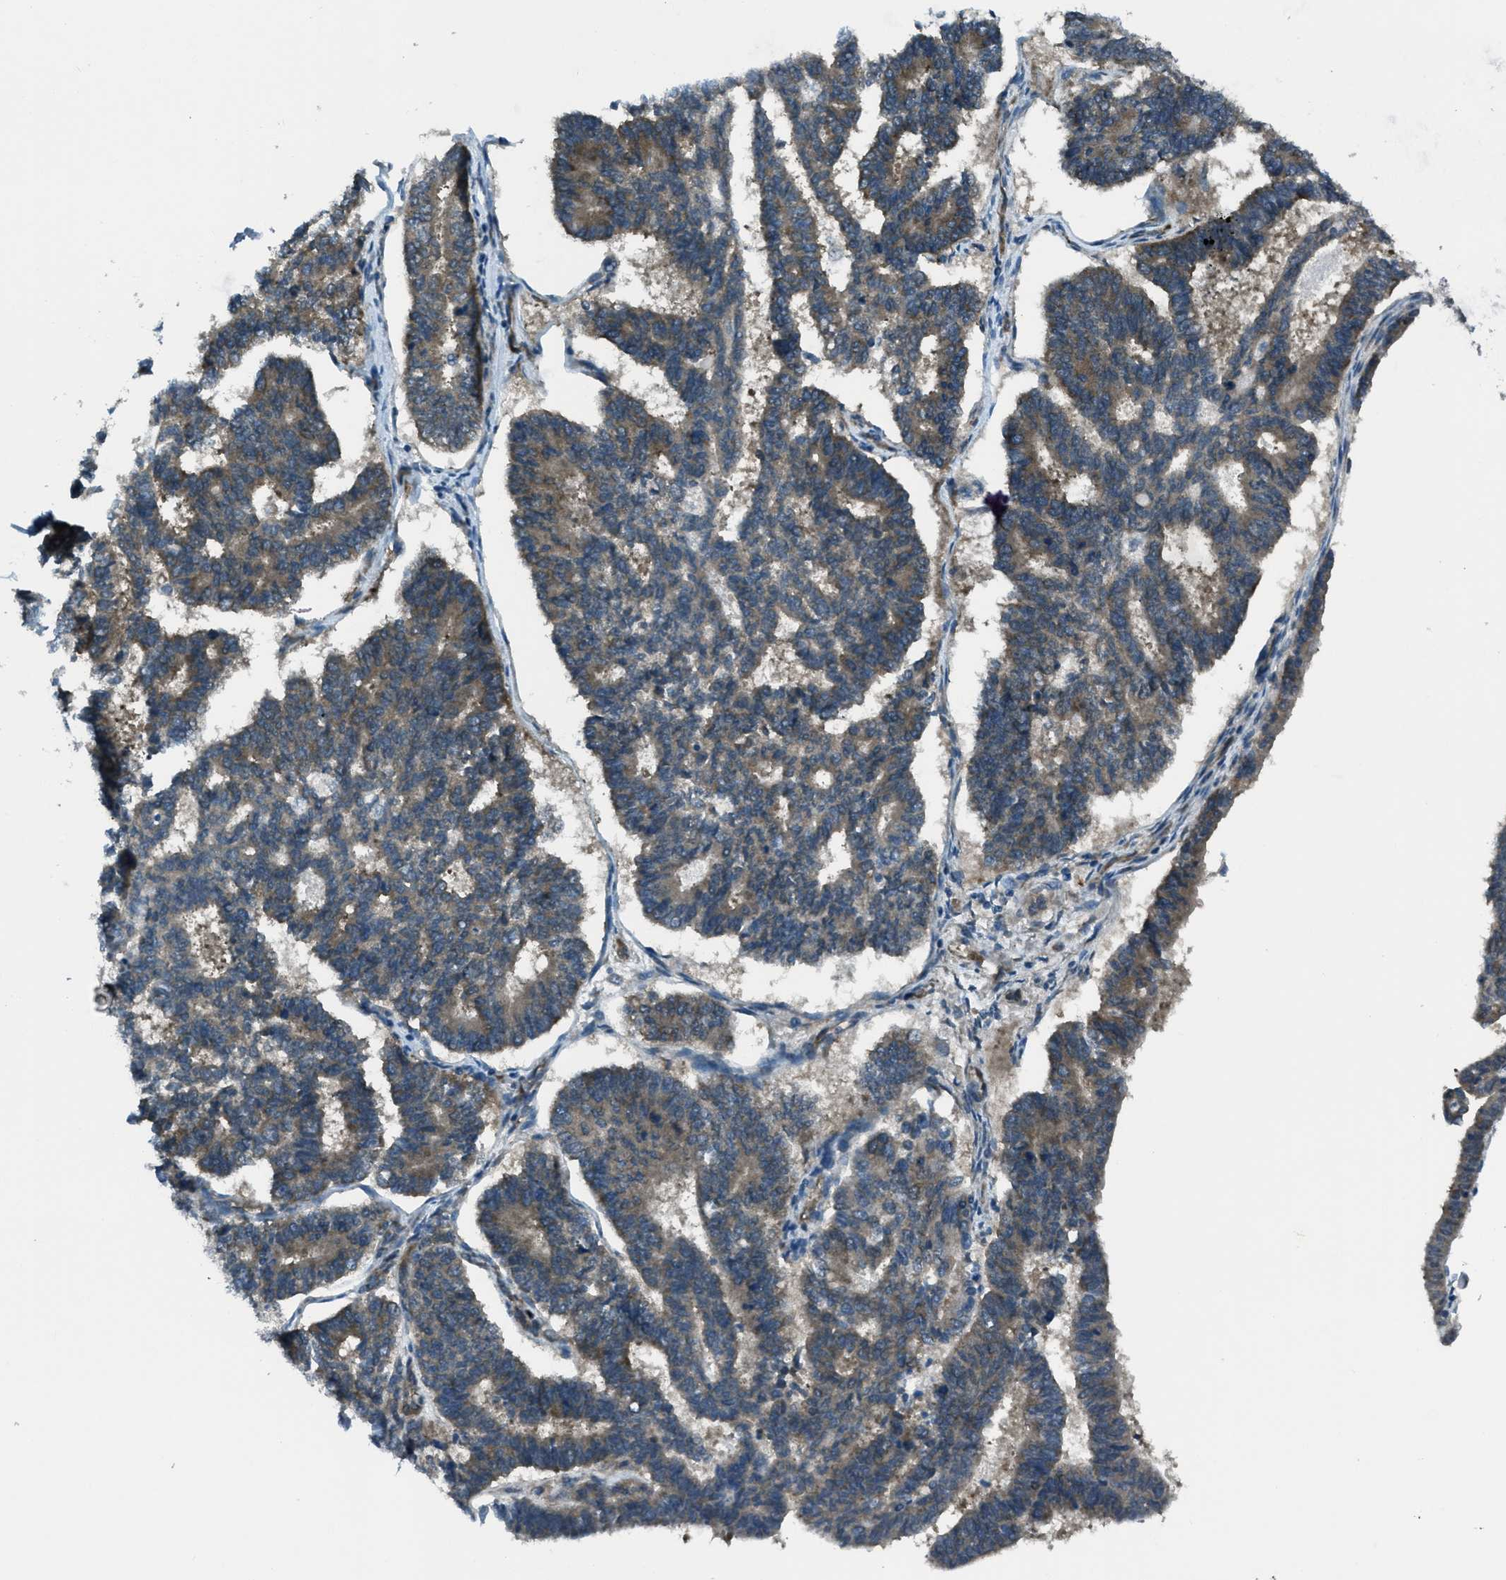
{"staining": {"intensity": "moderate", "quantity": "25%-75%", "location": "cytoplasmic/membranous"}, "tissue": "endometrial cancer", "cell_type": "Tumor cells", "image_type": "cancer", "snomed": [{"axis": "morphology", "description": "Adenocarcinoma, NOS"}, {"axis": "topography", "description": "Endometrium"}], "caption": "Protein positivity by IHC exhibits moderate cytoplasmic/membranous positivity in about 25%-75% of tumor cells in endometrial adenocarcinoma.", "gene": "ASAP2", "patient": {"sex": "female", "age": 70}}